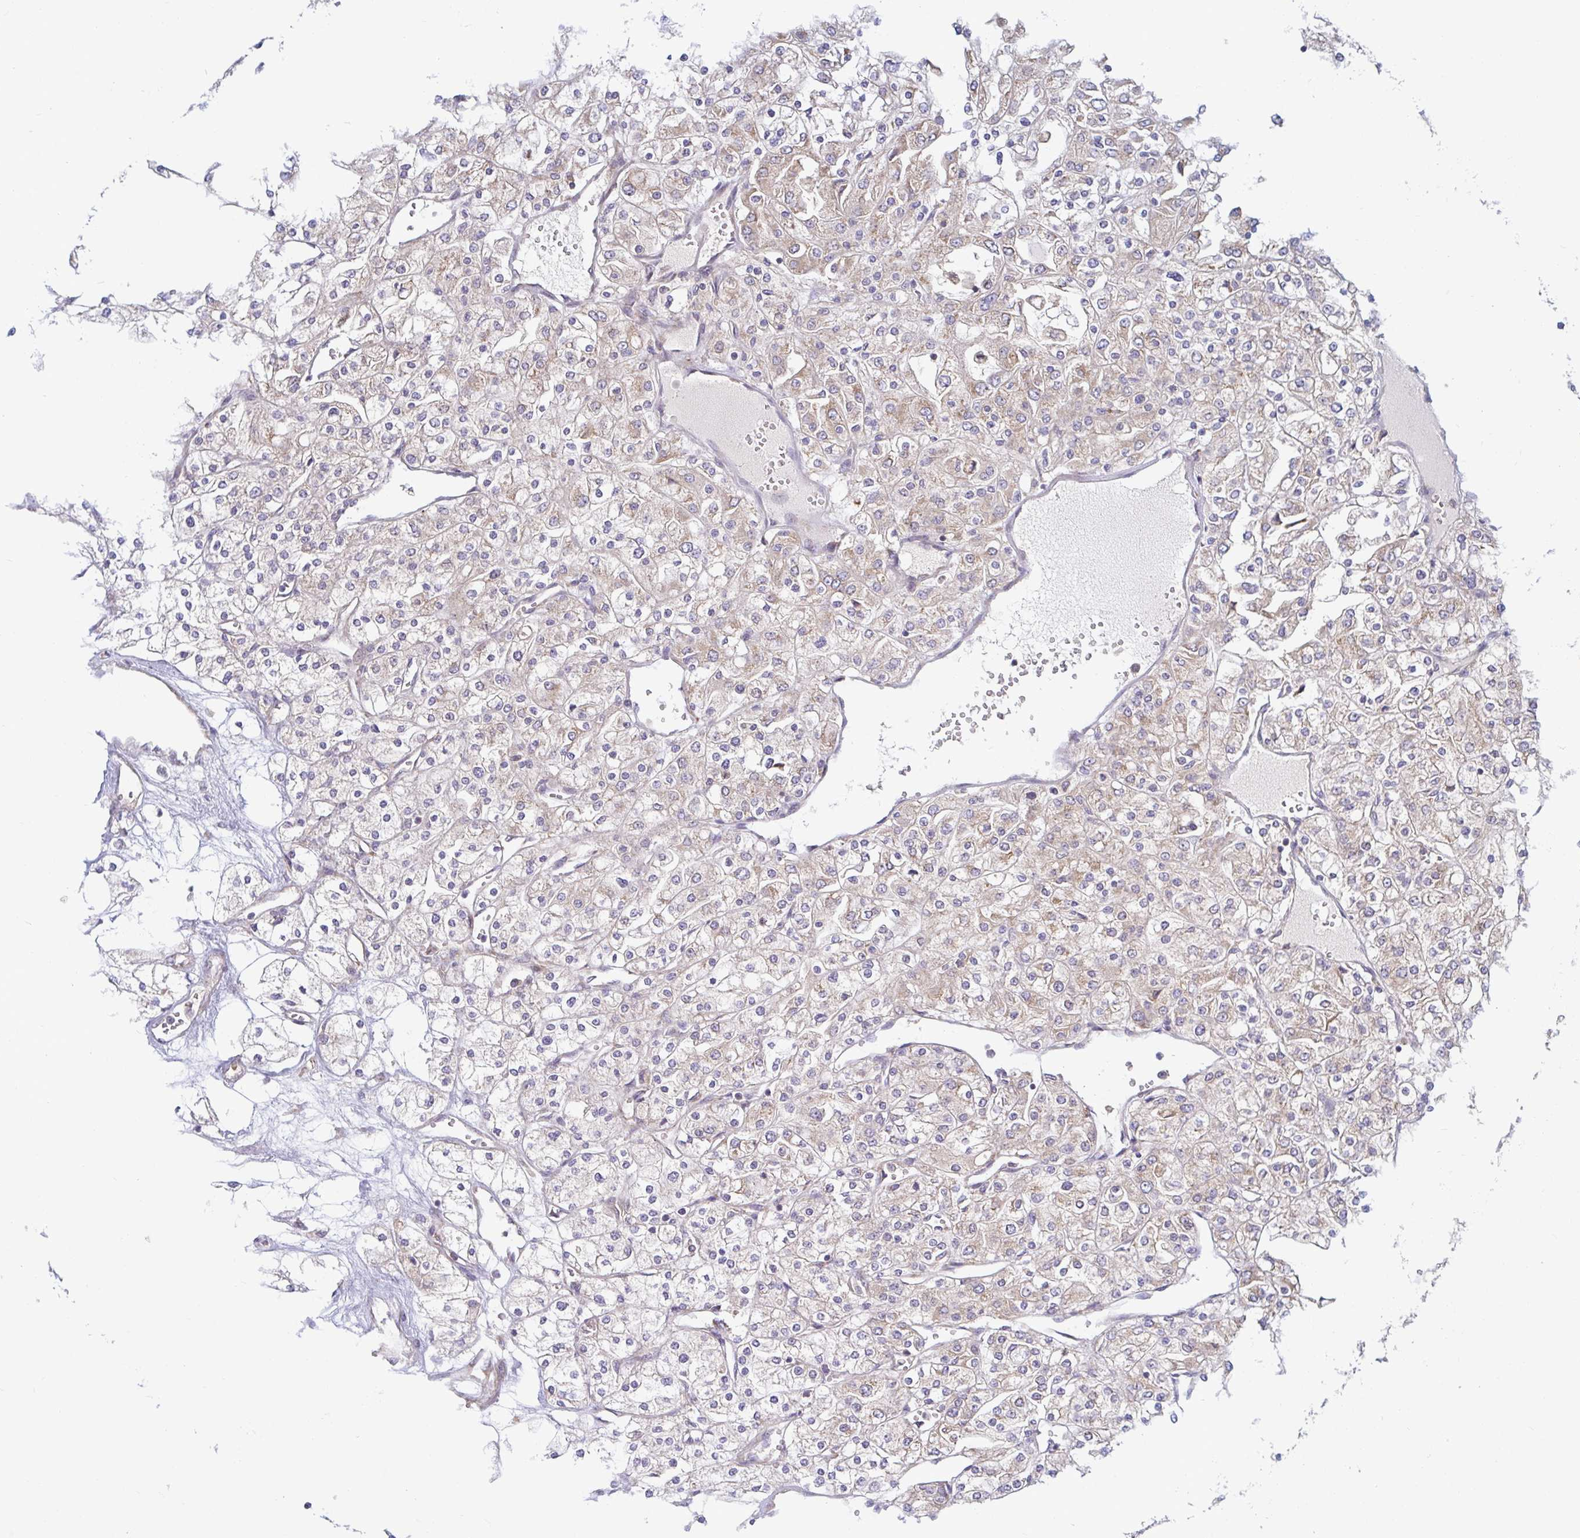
{"staining": {"intensity": "weak", "quantity": "<25%", "location": "cytoplasmic/membranous"}, "tissue": "renal cancer", "cell_type": "Tumor cells", "image_type": "cancer", "snomed": [{"axis": "morphology", "description": "Adenocarcinoma, NOS"}, {"axis": "topography", "description": "Kidney"}], "caption": "Renal cancer stained for a protein using immunohistochemistry (IHC) shows no expression tumor cells.", "gene": "LARP1", "patient": {"sex": "male", "age": 80}}